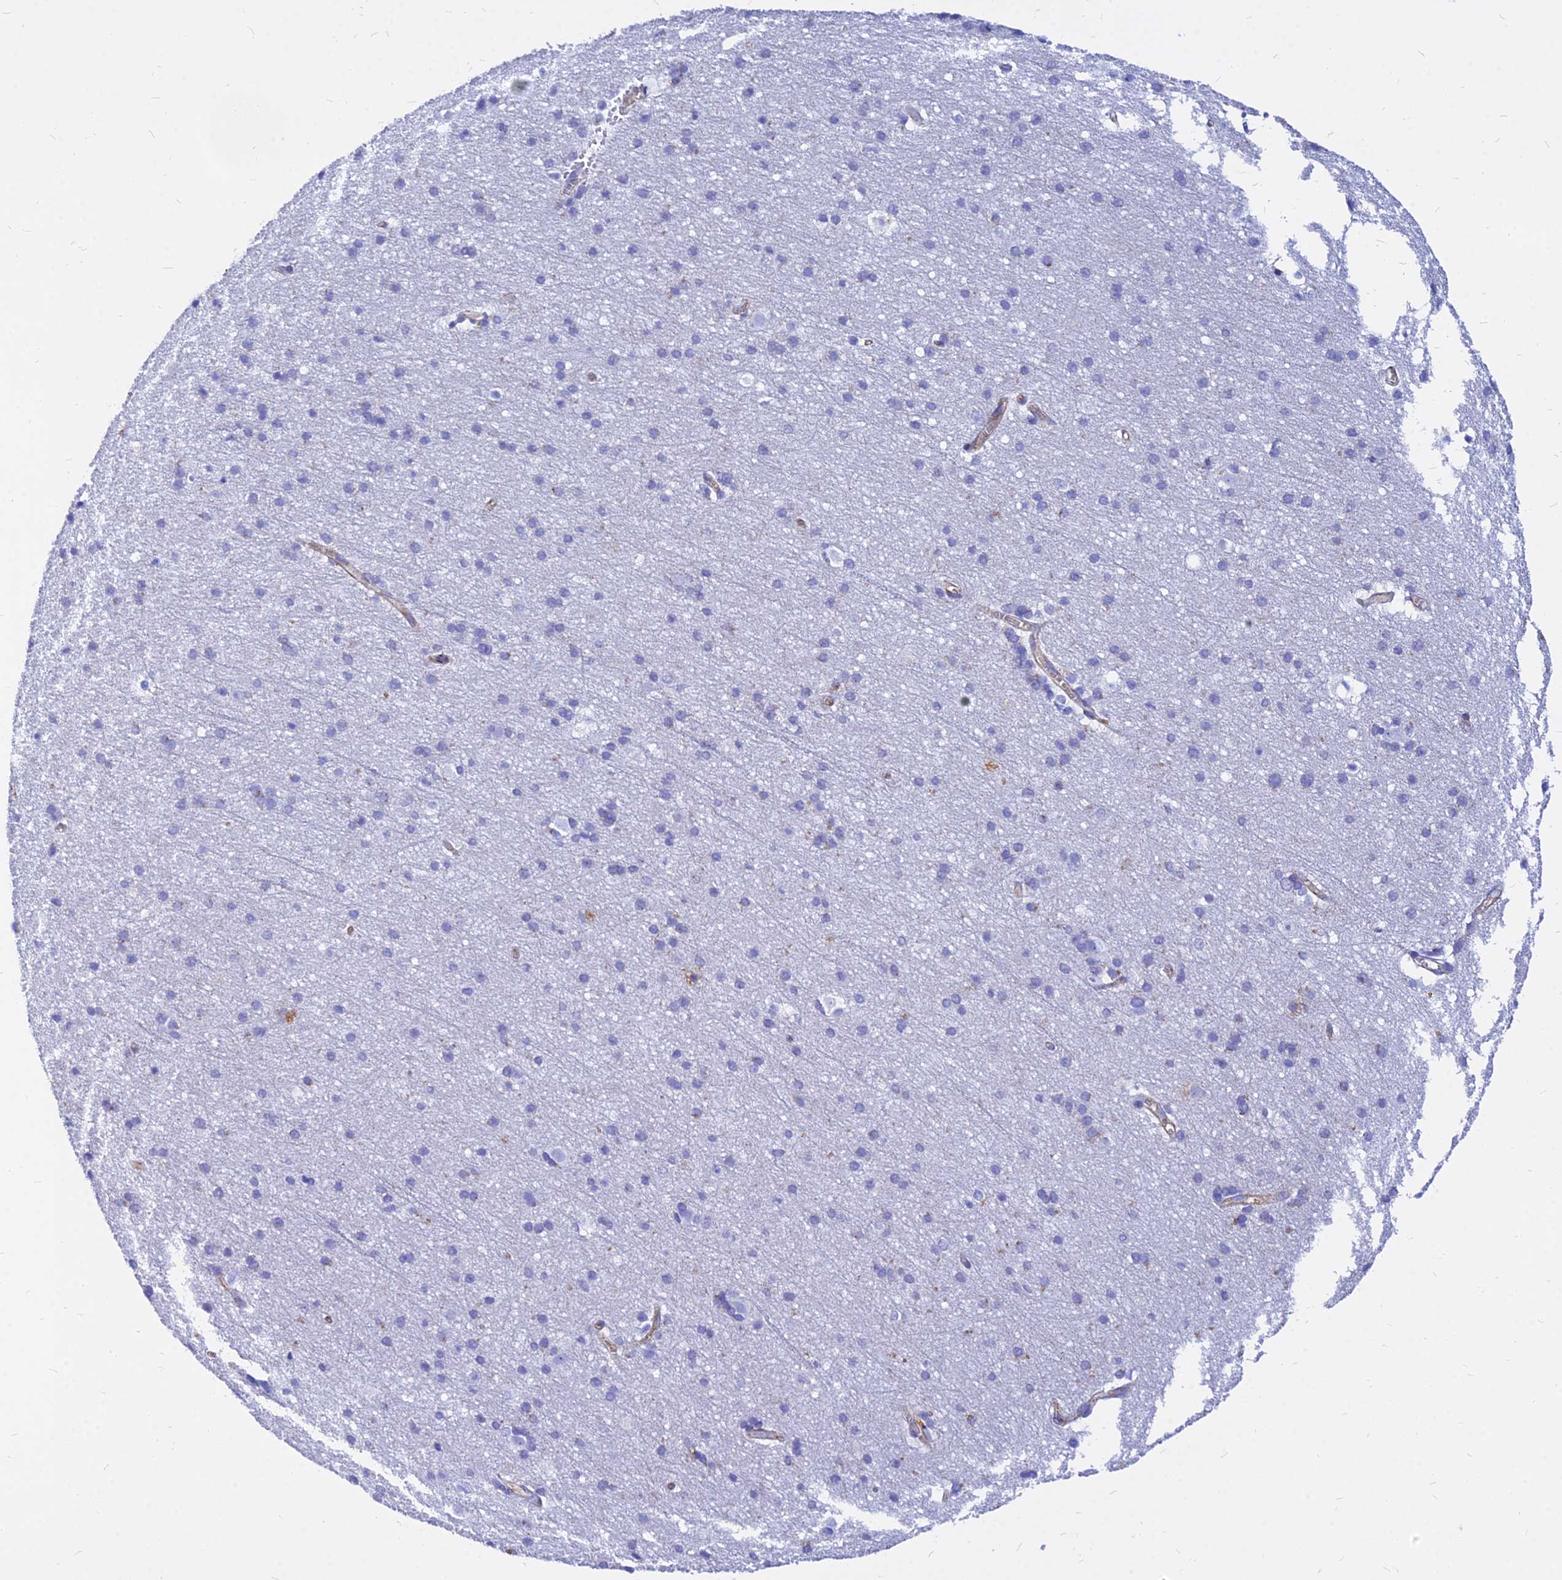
{"staining": {"intensity": "weak", "quantity": ">75%", "location": "cytoplasmic/membranous"}, "tissue": "cerebral cortex", "cell_type": "Endothelial cells", "image_type": "normal", "snomed": [{"axis": "morphology", "description": "Normal tissue, NOS"}, {"axis": "topography", "description": "Cerebral cortex"}], "caption": "Weak cytoplasmic/membranous expression is identified in approximately >75% of endothelial cells in unremarkable cerebral cortex. The staining was performed using DAB to visualize the protein expression in brown, while the nuclei were stained in blue with hematoxylin (Magnification: 20x).", "gene": "AGTRAP", "patient": {"sex": "male", "age": 54}}